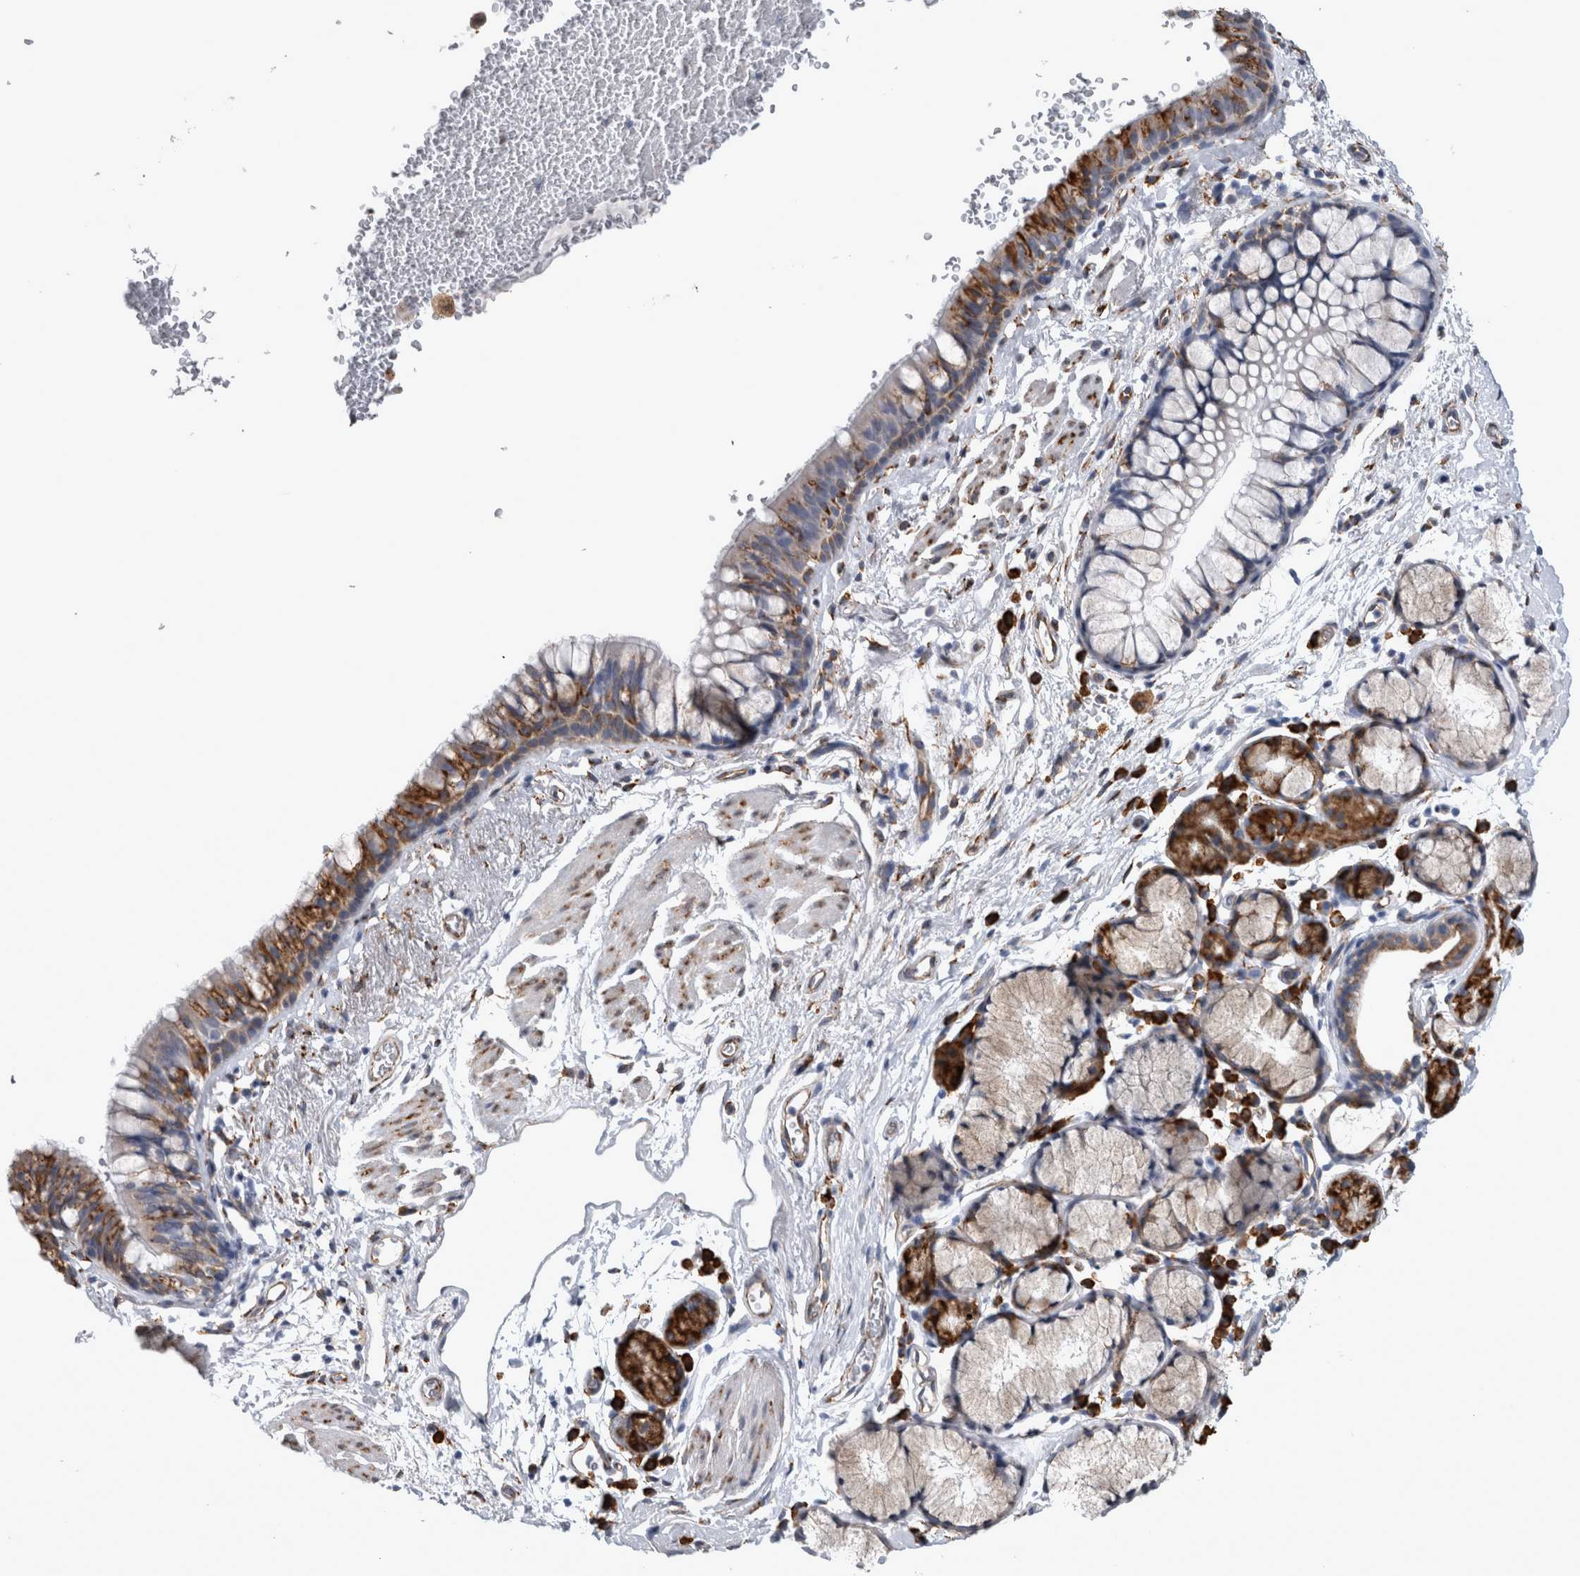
{"staining": {"intensity": "moderate", "quantity": "25%-75%", "location": "cytoplasmic/membranous"}, "tissue": "bronchus", "cell_type": "Respiratory epithelial cells", "image_type": "normal", "snomed": [{"axis": "morphology", "description": "Normal tissue, NOS"}, {"axis": "topography", "description": "Cartilage tissue"}, {"axis": "topography", "description": "Bronchus"}], "caption": "Brown immunohistochemical staining in benign bronchus reveals moderate cytoplasmic/membranous expression in approximately 25%-75% of respiratory epithelial cells. (DAB (3,3'-diaminobenzidine) IHC with brightfield microscopy, high magnification).", "gene": "FHIP2B", "patient": {"sex": "female", "age": 53}}